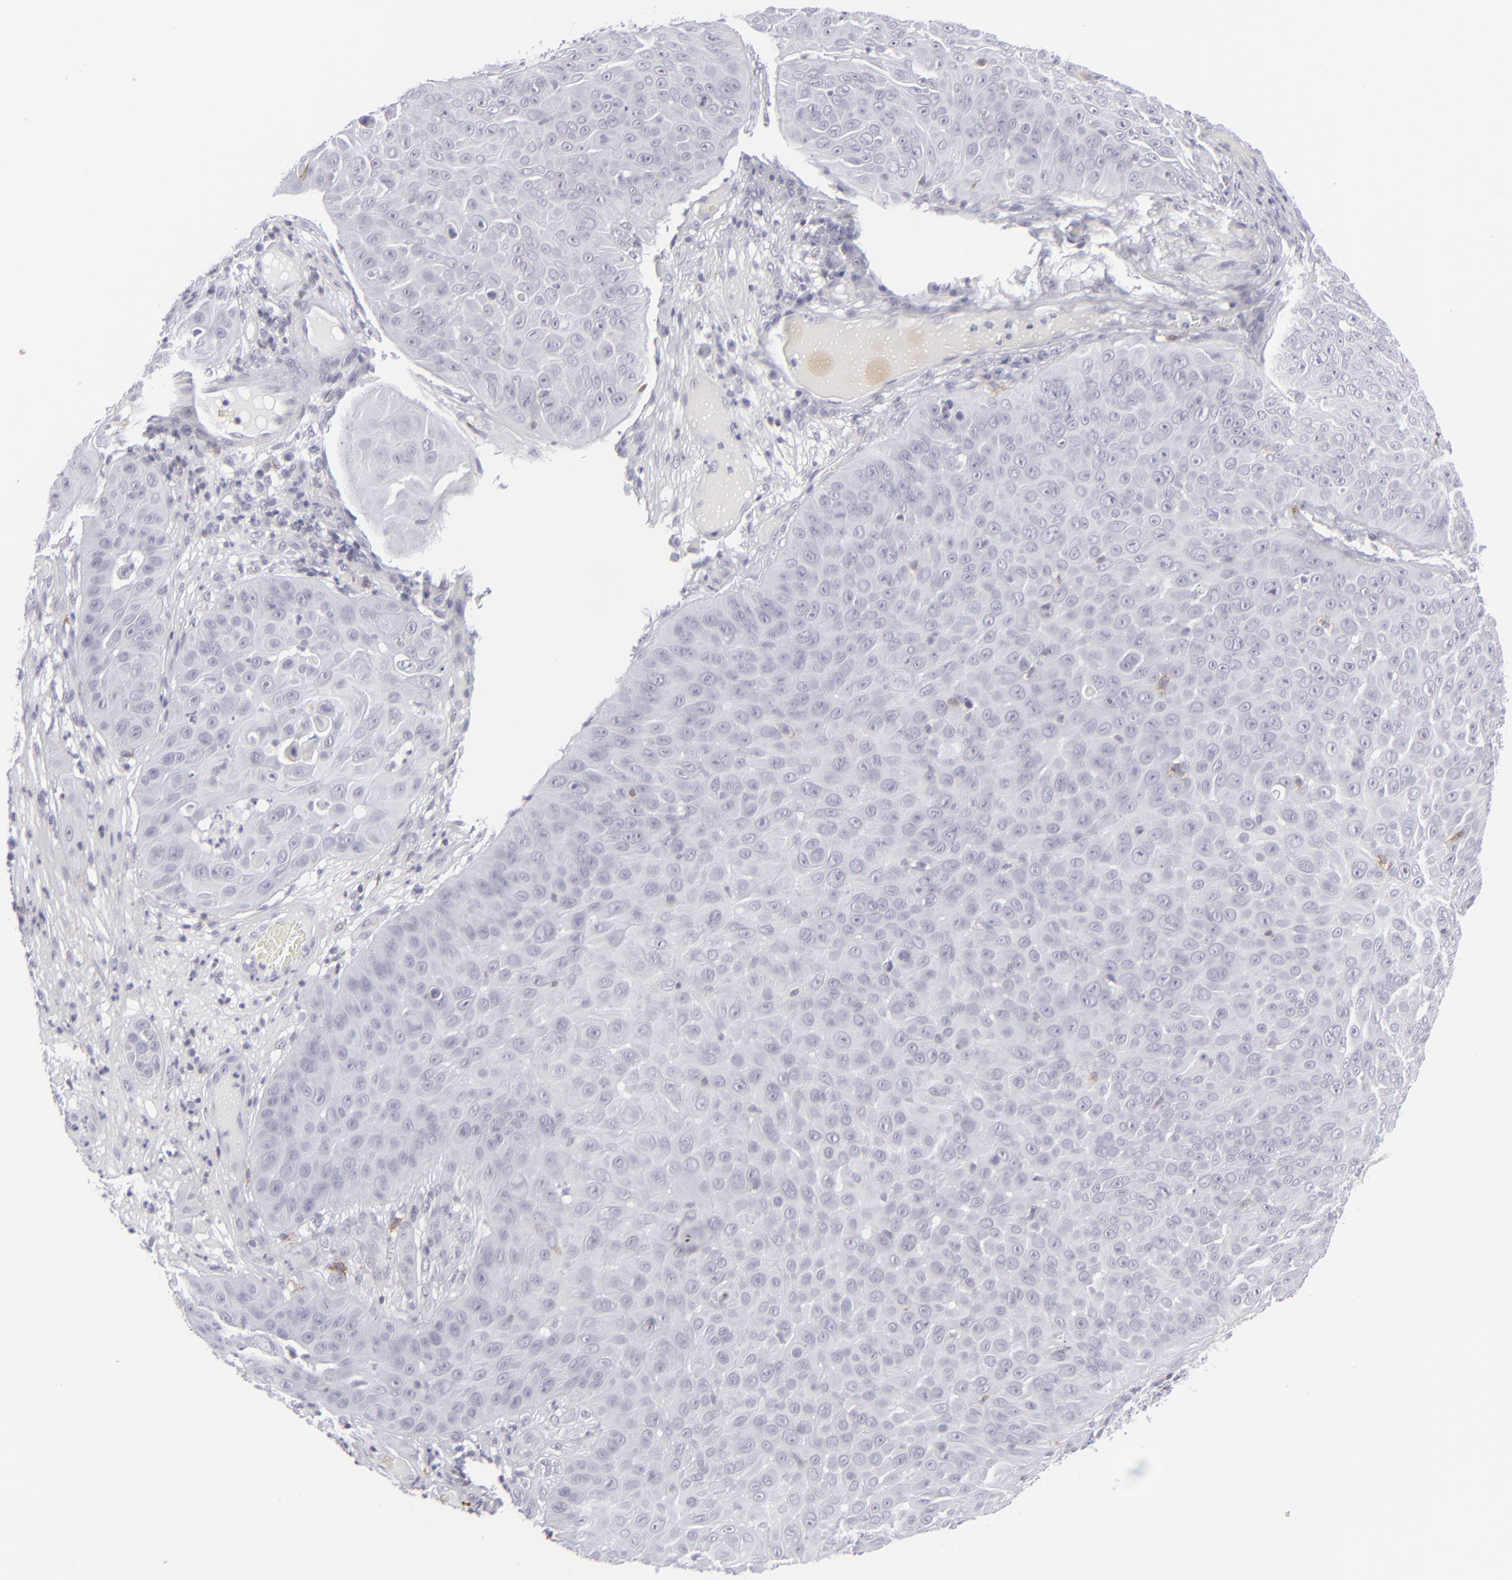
{"staining": {"intensity": "negative", "quantity": "none", "location": "none"}, "tissue": "skin cancer", "cell_type": "Tumor cells", "image_type": "cancer", "snomed": [{"axis": "morphology", "description": "Squamous cell carcinoma, NOS"}, {"axis": "topography", "description": "Skin"}], "caption": "High power microscopy image of an IHC histopathology image of skin squamous cell carcinoma, revealing no significant positivity in tumor cells.", "gene": "CD7", "patient": {"sex": "male", "age": 82}}